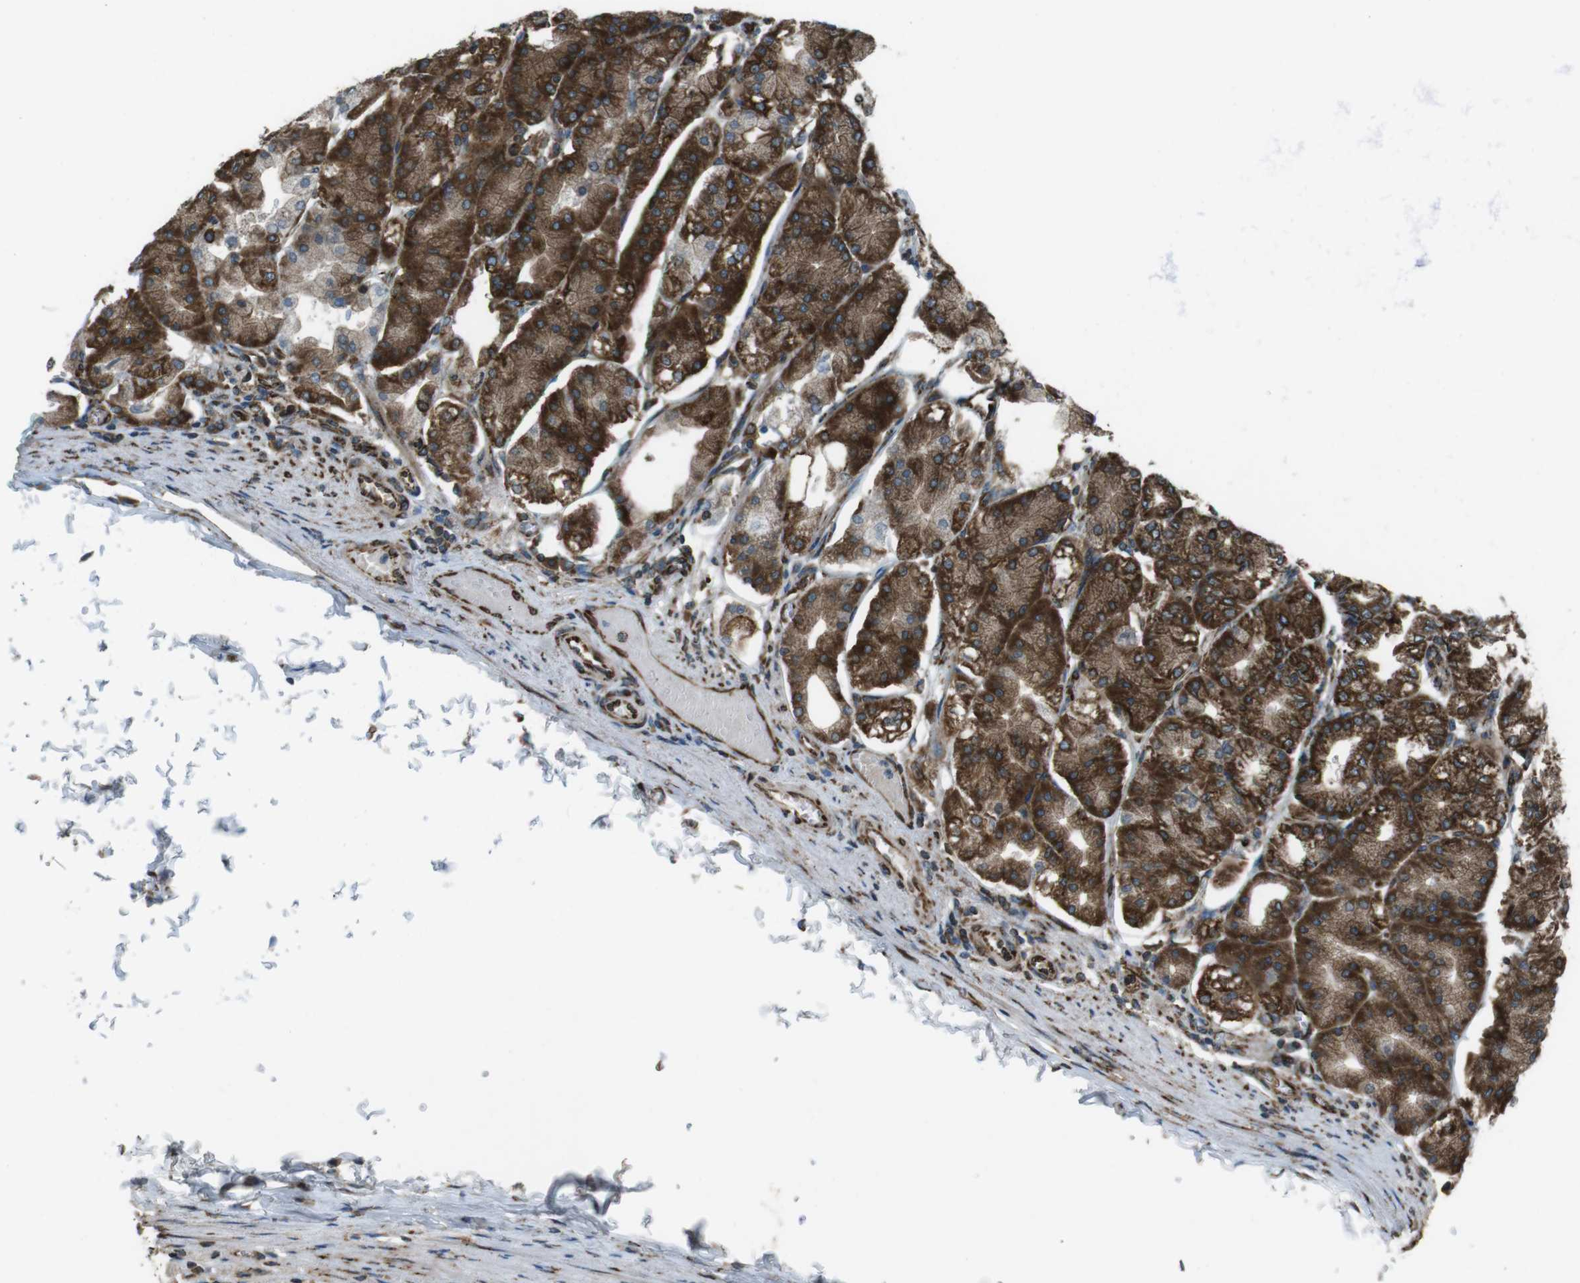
{"staining": {"intensity": "strong", "quantity": ">75%", "location": "cytoplasmic/membranous"}, "tissue": "stomach", "cell_type": "Glandular cells", "image_type": "normal", "snomed": [{"axis": "morphology", "description": "Normal tissue, NOS"}, {"axis": "topography", "description": "Stomach, lower"}], "caption": "Immunohistochemical staining of unremarkable human stomach reveals strong cytoplasmic/membranous protein staining in approximately >75% of glandular cells.", "gene": "KTN1", "patient": {"sex": "male", "age": 71}}